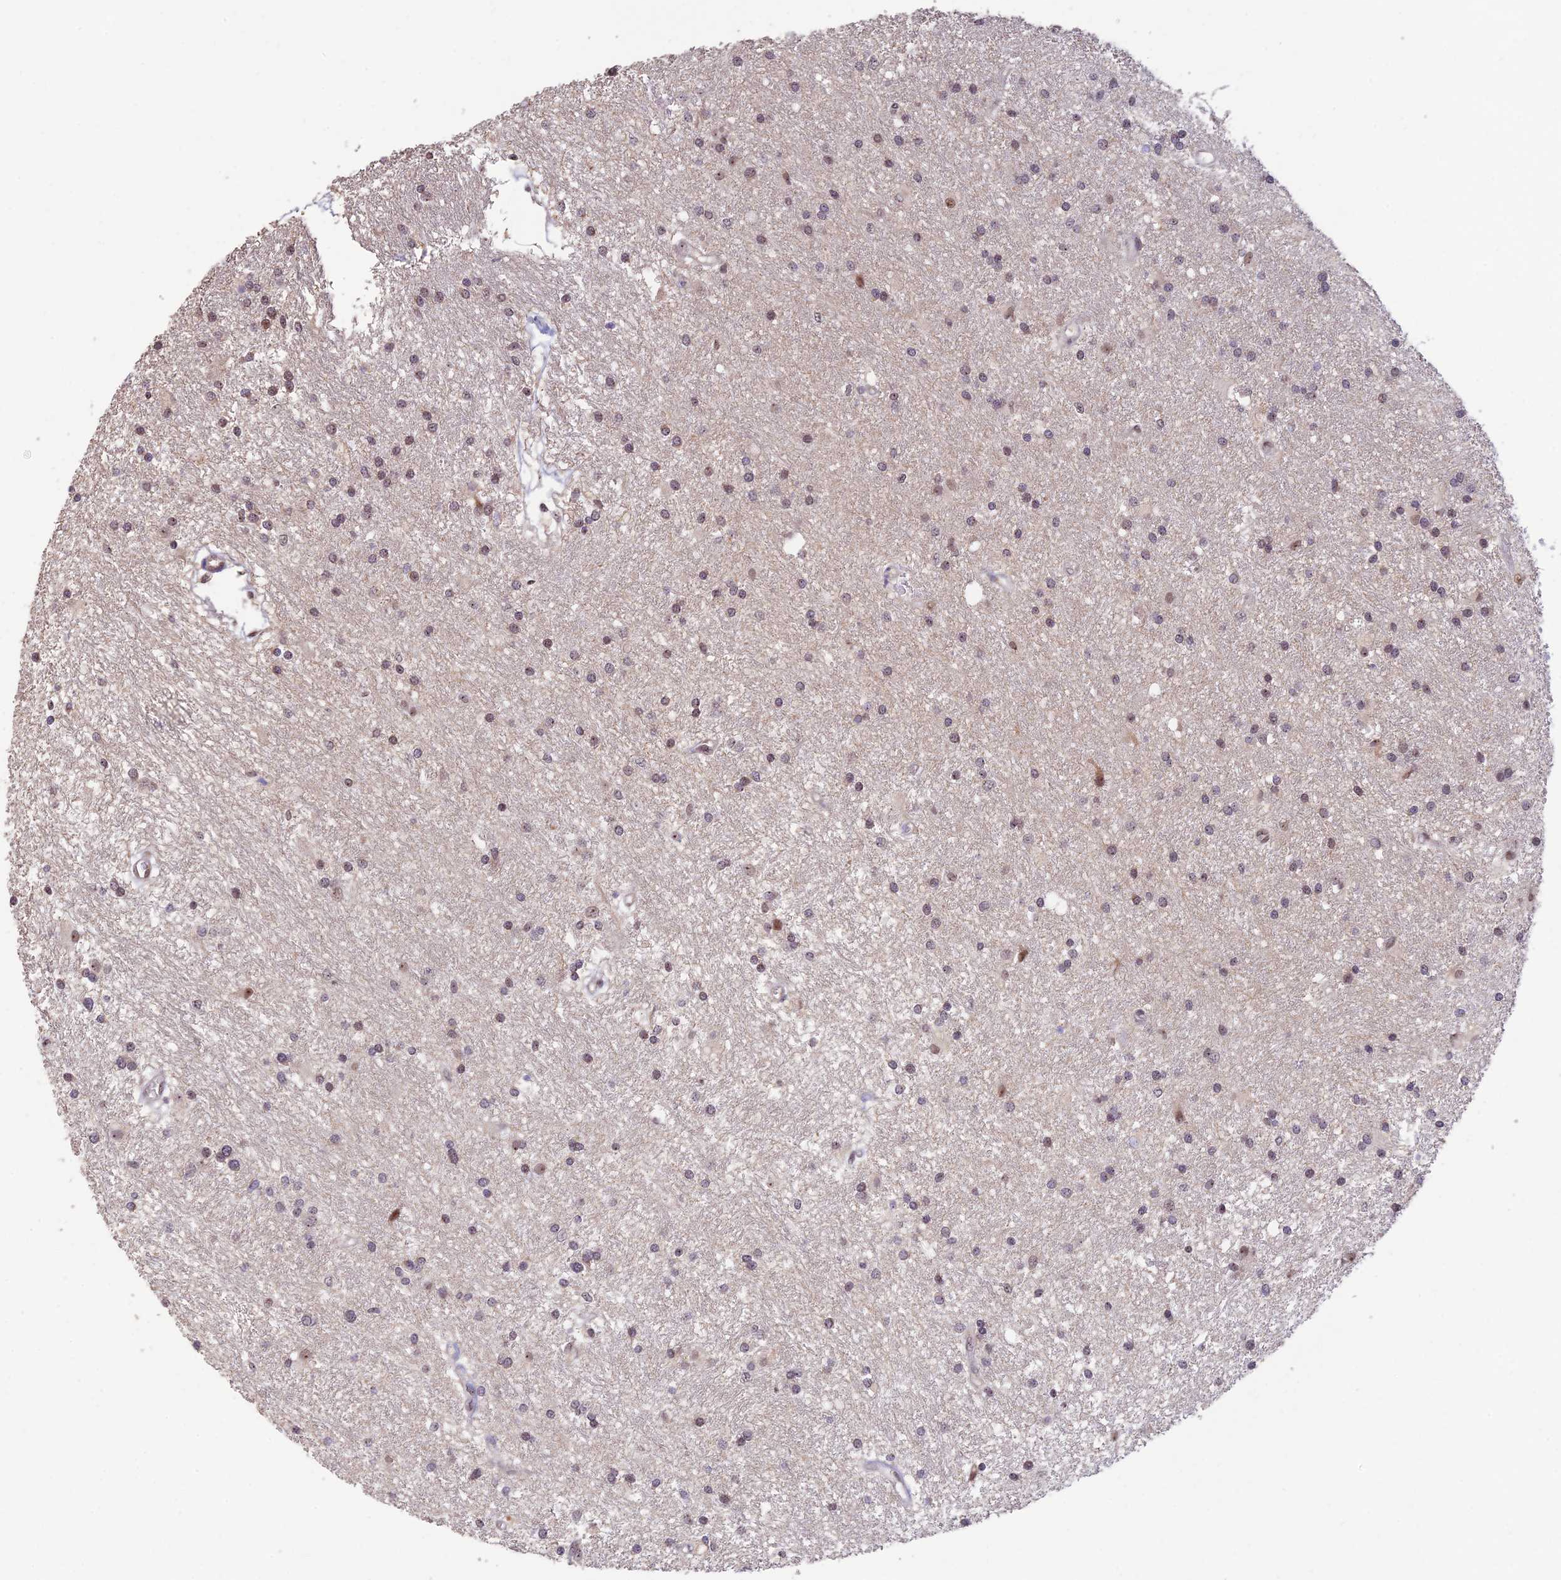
{"staining": {"intensity": "weak", "quantity": "<25%", "location": "nuclear"}, "tissue": "glioma", "cell_type": "Tumor cells", "image_type": "cancer", "snomed": [{"axis": "morphology", "description": "Glioma, malignant, High grade"}, {"axis": "topography", "description": "Brain"}], "caption": "Tumor cells show no significant protein expression in glioma.", "gene": "POLR1G", "patient": {"sex": "male", "age": 77}}